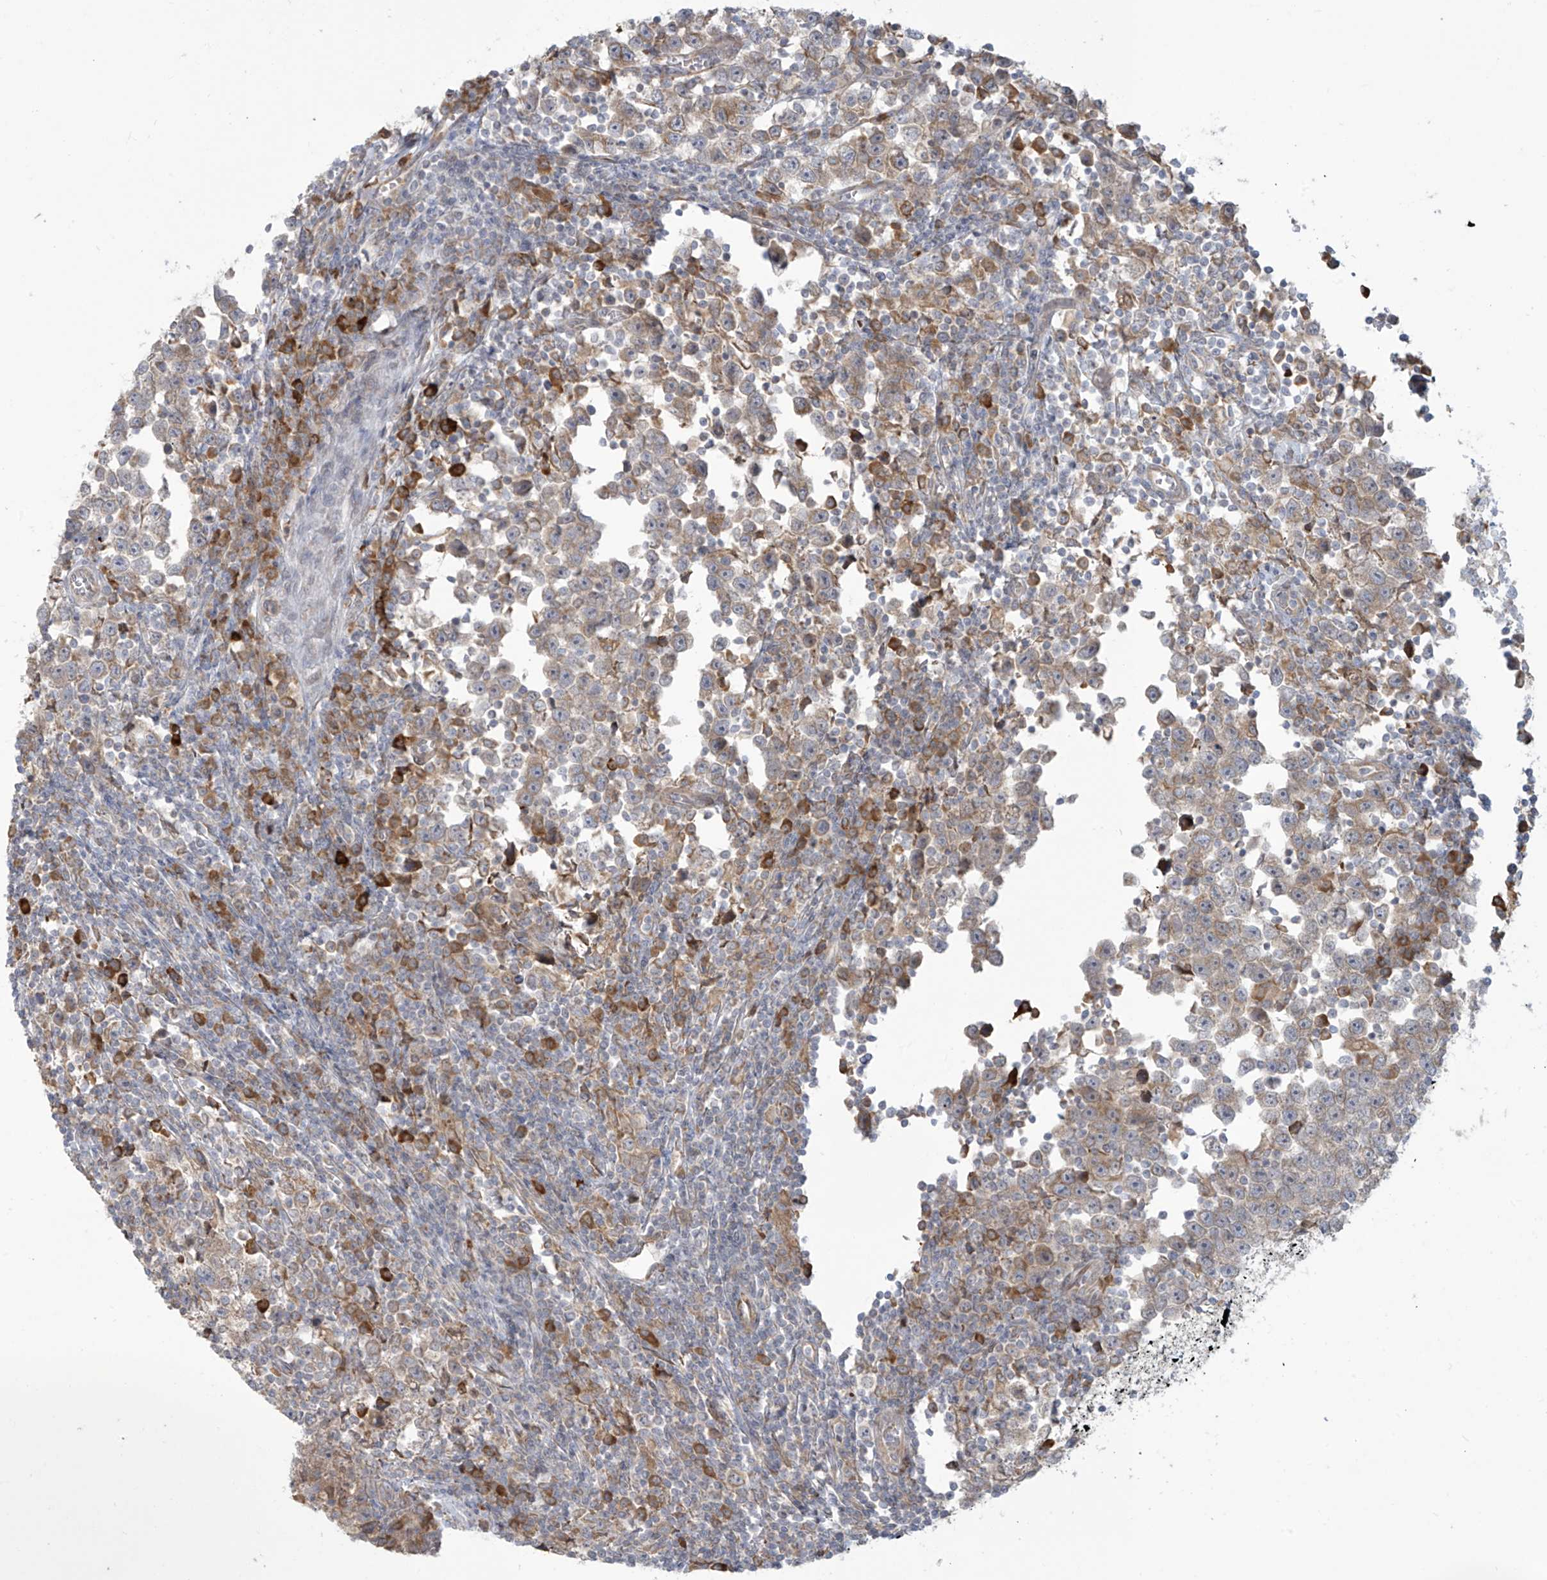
{"staining": {"intensity": "weak", "quantity": "25%-75%", "location": "cytoplasmic/membranous"}, "tissue": "testis cancer", "cell_type": "Tumor cells", "image_type": "cancer", "snomed": [{"axis": "morphology", "description": "Normal tissue, NOS"}, {"axis": "morphology", "description": "Seminoma, NOS"}, {"axis": "topography", "description": "Testis"}], "caption": "A high-resolution histopathology image shows immunohistochemistry staining of testis cancer, which exhibits weak cytoplasmic/membranous expression in about 25%-75% of tumor cells.", "gene": "PPAT", "patient": {"sex": "male", "age": 43}}